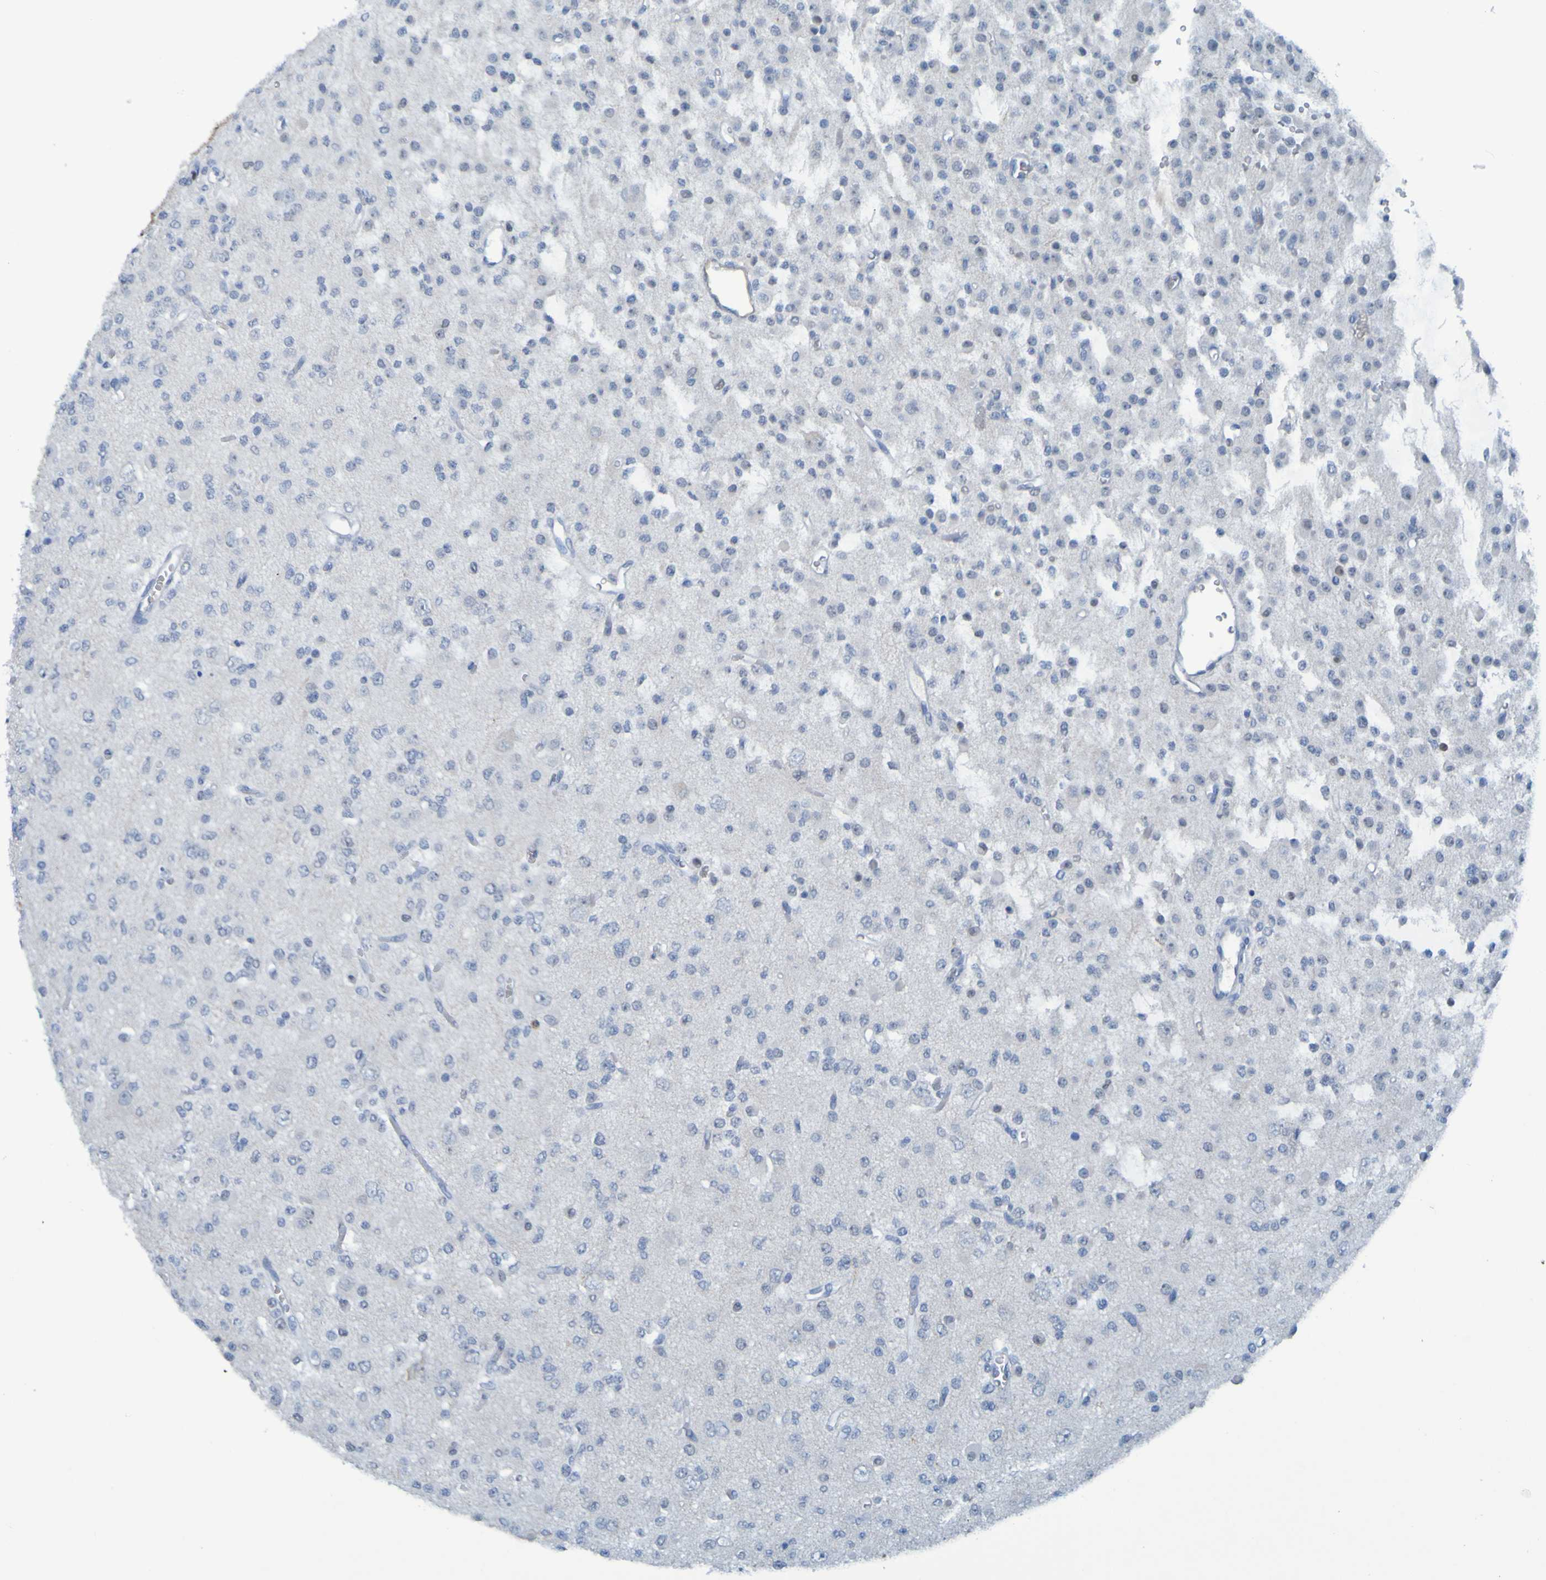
{"staining": {"intensity": "negative", "quantity": "none", "location": "none"}, "tissue": "glioma", "cell_type": "Tumor cells", "image_type": "cancer", "snomed": [{"axis": "morphology", "description": "Glioma, malignant, Low grade"}, {"axis": "topography", "description": "Brain"}], "caption": "There is no significant staining in tumor cells of glioma. (DAB (3,3'-diaminobenzidine) immunohistochemistry (IHC), high magnification).", "gene": "USP36", "patient": {"sex": "male", "age": 38}}